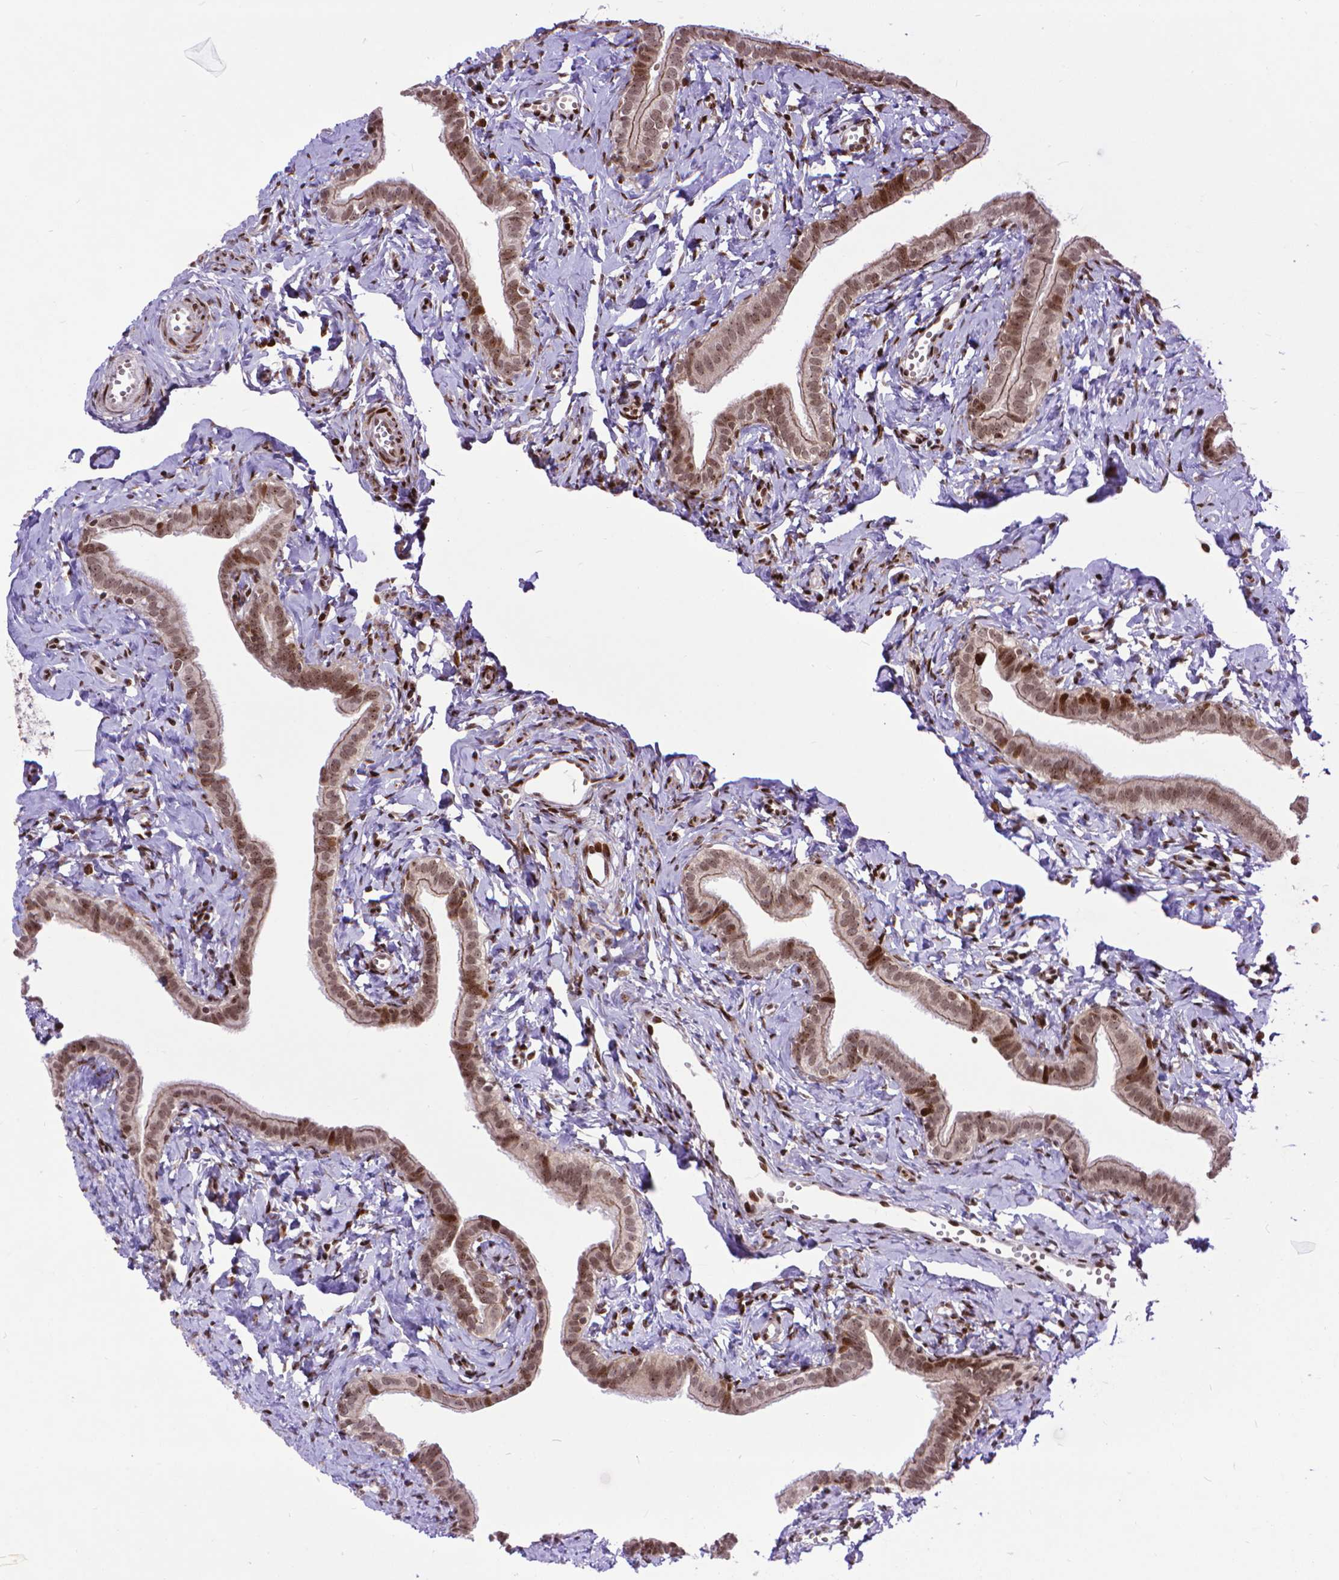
{"staining": {"intensity": "moderate", "quantity": ">75%", "location": "nuclear"}, "tissue": "fallopian tube", "cell_type": "Glandular cells", "image_type": "normal", "snomed": [{"axis": "morphology", "description": "Normal tissue, NOS"}, {"axis": "topography", "description": "Fallopian tube"}], "caption": "A high-resolution image shows immunohistochemistry staining of benign fallopian tube, which reveals moderate nuclear expression in approximately >75% of glandular cells. The staining is performed using DAB brown chromogen to label protein expression. The nuclei are counter-stained blue using hematoxylin.", "gene": "AMER1", "patient": {"sex": "female", "age": 41}}